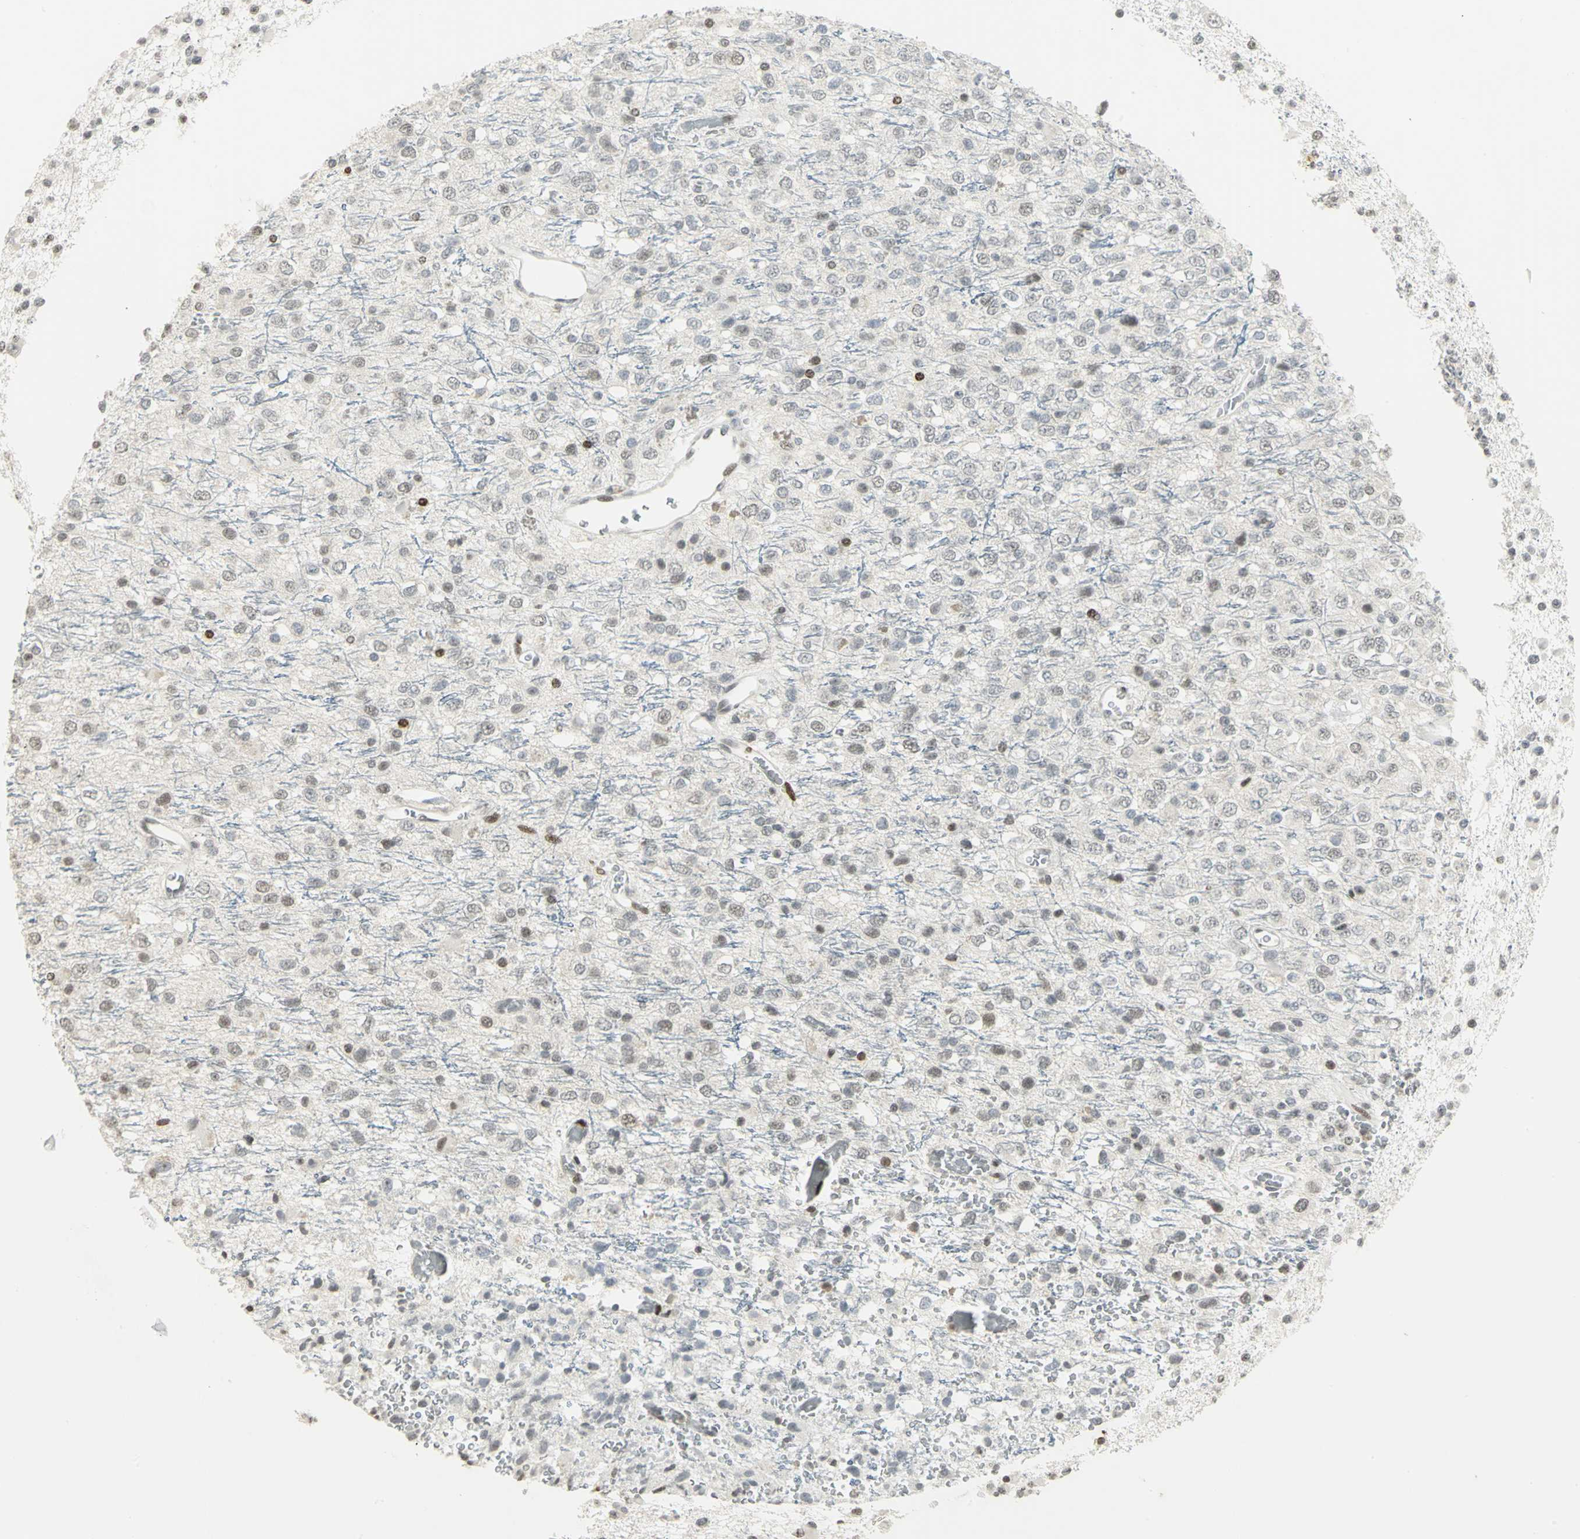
{"staining": {"intensity": "strong", "quantity": "<25%", "location": "nuclear"}, "tissue": "glioma", "cell_type": "Tumor cells", "image_type": "cancer", "snomed": [{"axis": "morphology", "description": "Glioma, malignant, High grade"}, {"axis": "topography", "description": "pancreas cauda"}], "caption": "Immunohistochemistry of human glioma displays medium levels of strong nuclear expression in approximately <25% of tumor cells.", "gene": "KDM1A", "patient": {"sex": "male", "age": 60}}